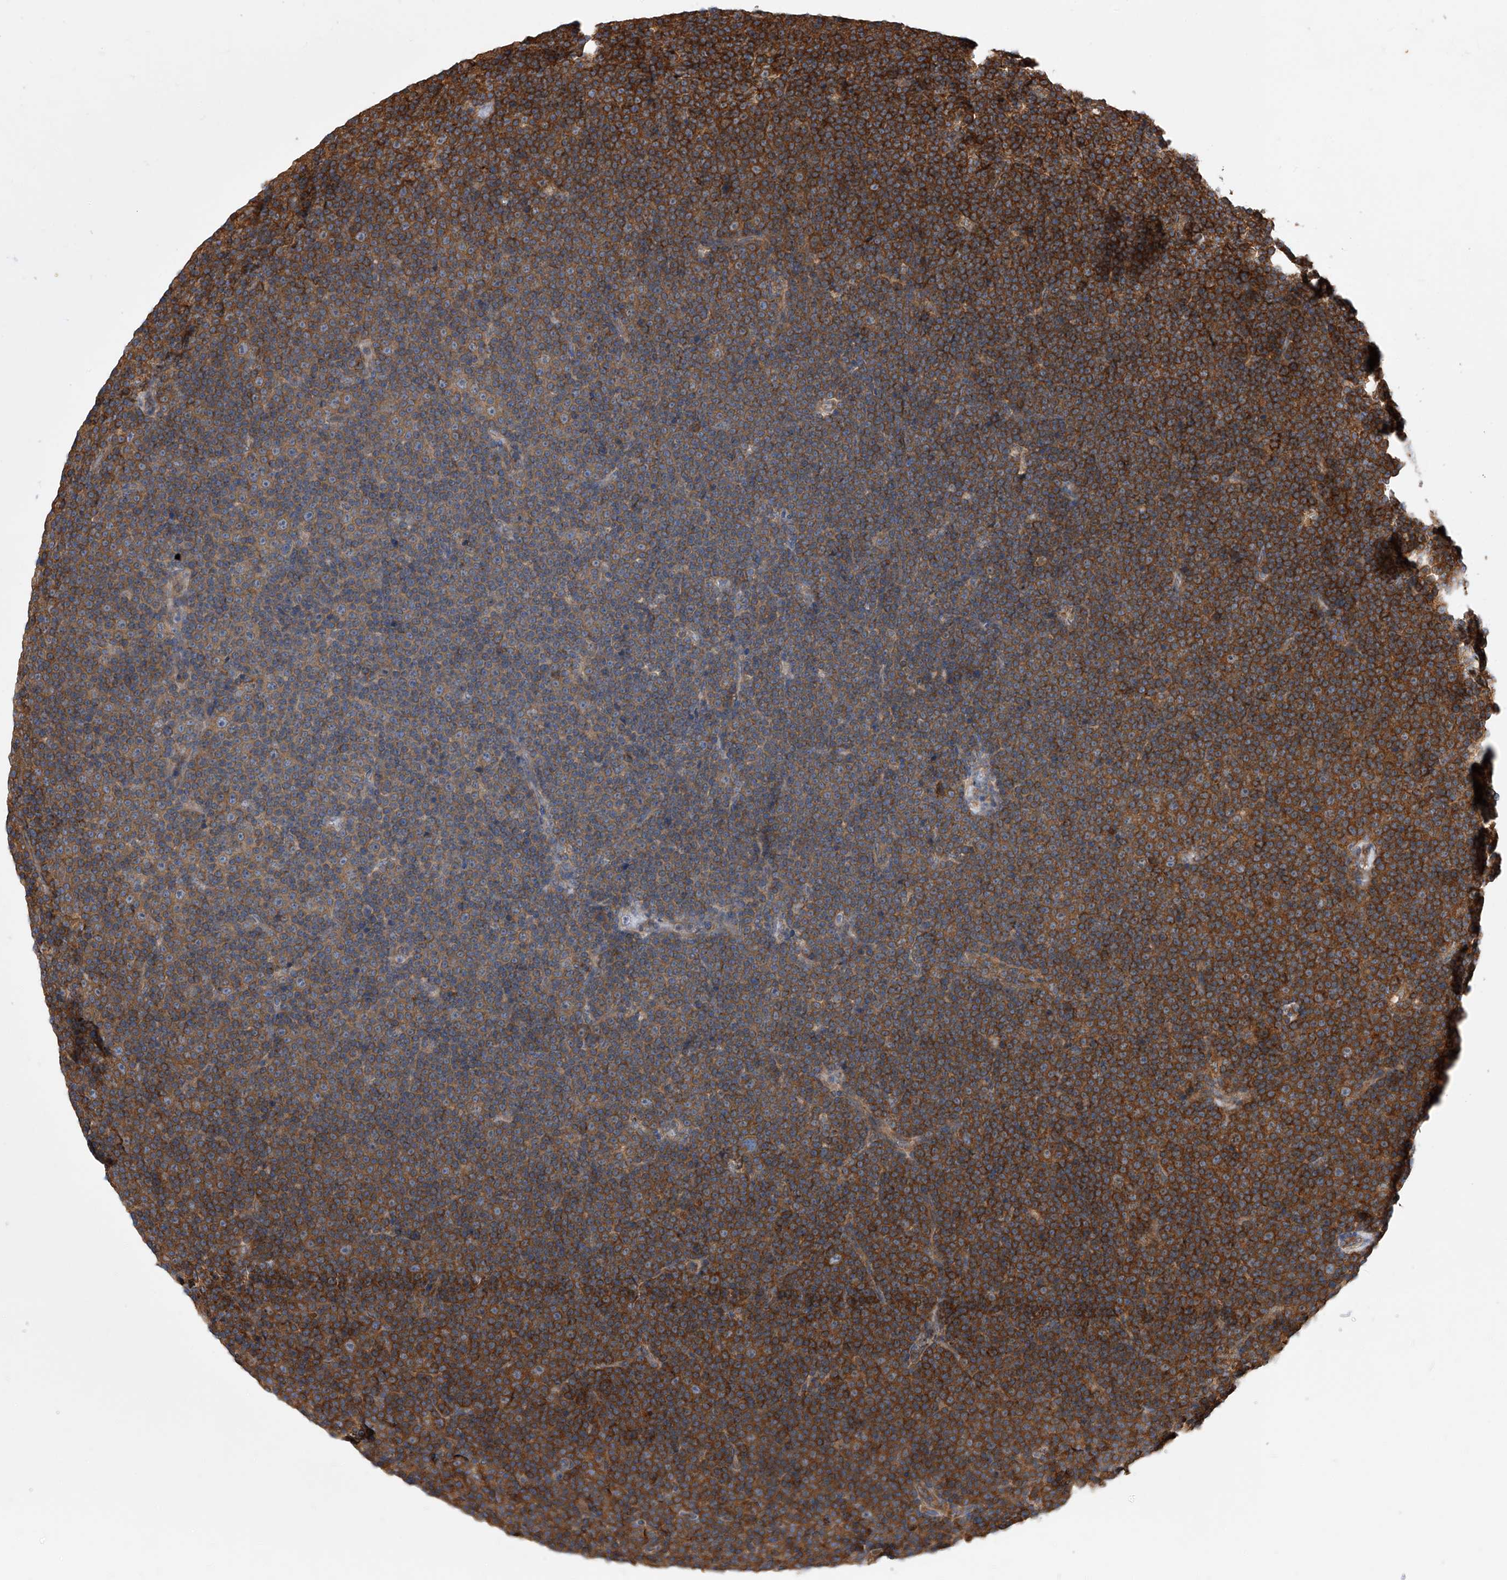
{"staining": {"intensity": "strong", "quantity": "25%-75%", "location": "cytoplasmic/membranous"}, "tissue": "lymphoma", "cell_type": "Tumor cells", "image_type": "cancer", "snomed": [{"axis": "morphology", "description": "Malignant lymphoma, non-Hodgkin's type, Low grade"}, {"axis": "topography", "description": "Lymph node"}], "caption": "Lymphoma was stained to show a protein in brown. There is high levels of strong cytoplasmic/membranous positivity in approximately 25%-75% of tumor cells.", "gene": "CFAP410", "patient": {"sex": "female", "age": 67}}